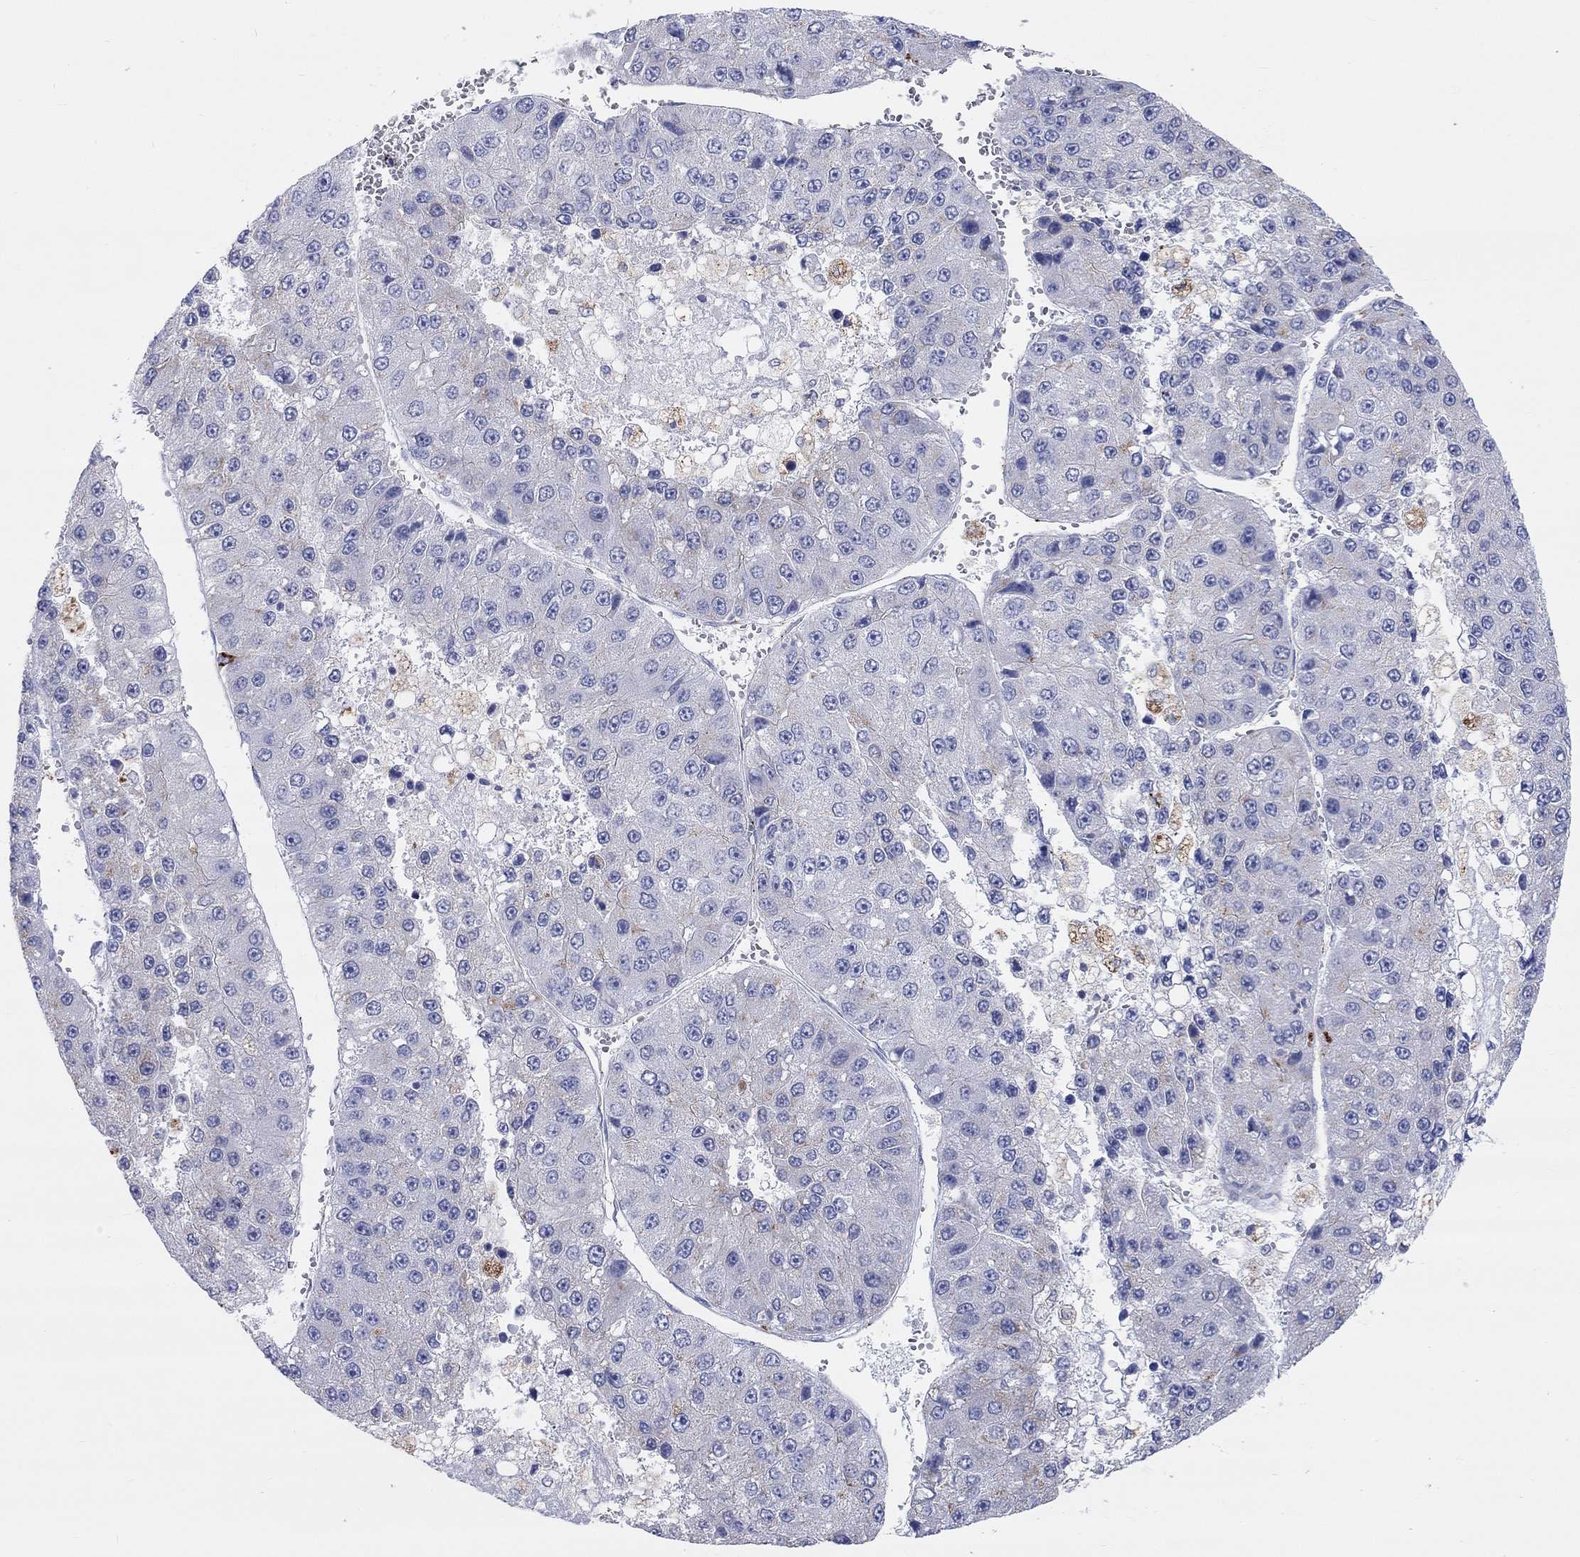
{"staining": {"intensity": "negative", "quantity": "none", "location": "none"}, "tissue": "liver cancer", "cell_type": "Tumor cells", "image_type": "cancer", "snomed": [{"axis": "morphology", "description": "Carcinoma, Hepatocellular, NOS"}, {"axis": "topography", "description": "Liver"}], "caption": "Liver hepatocellular carcinoma stained for a protein using IHC shows no positivity tumor cells.", "gene": "BCO2", "patient": {"sex": "female", "age": 73}}